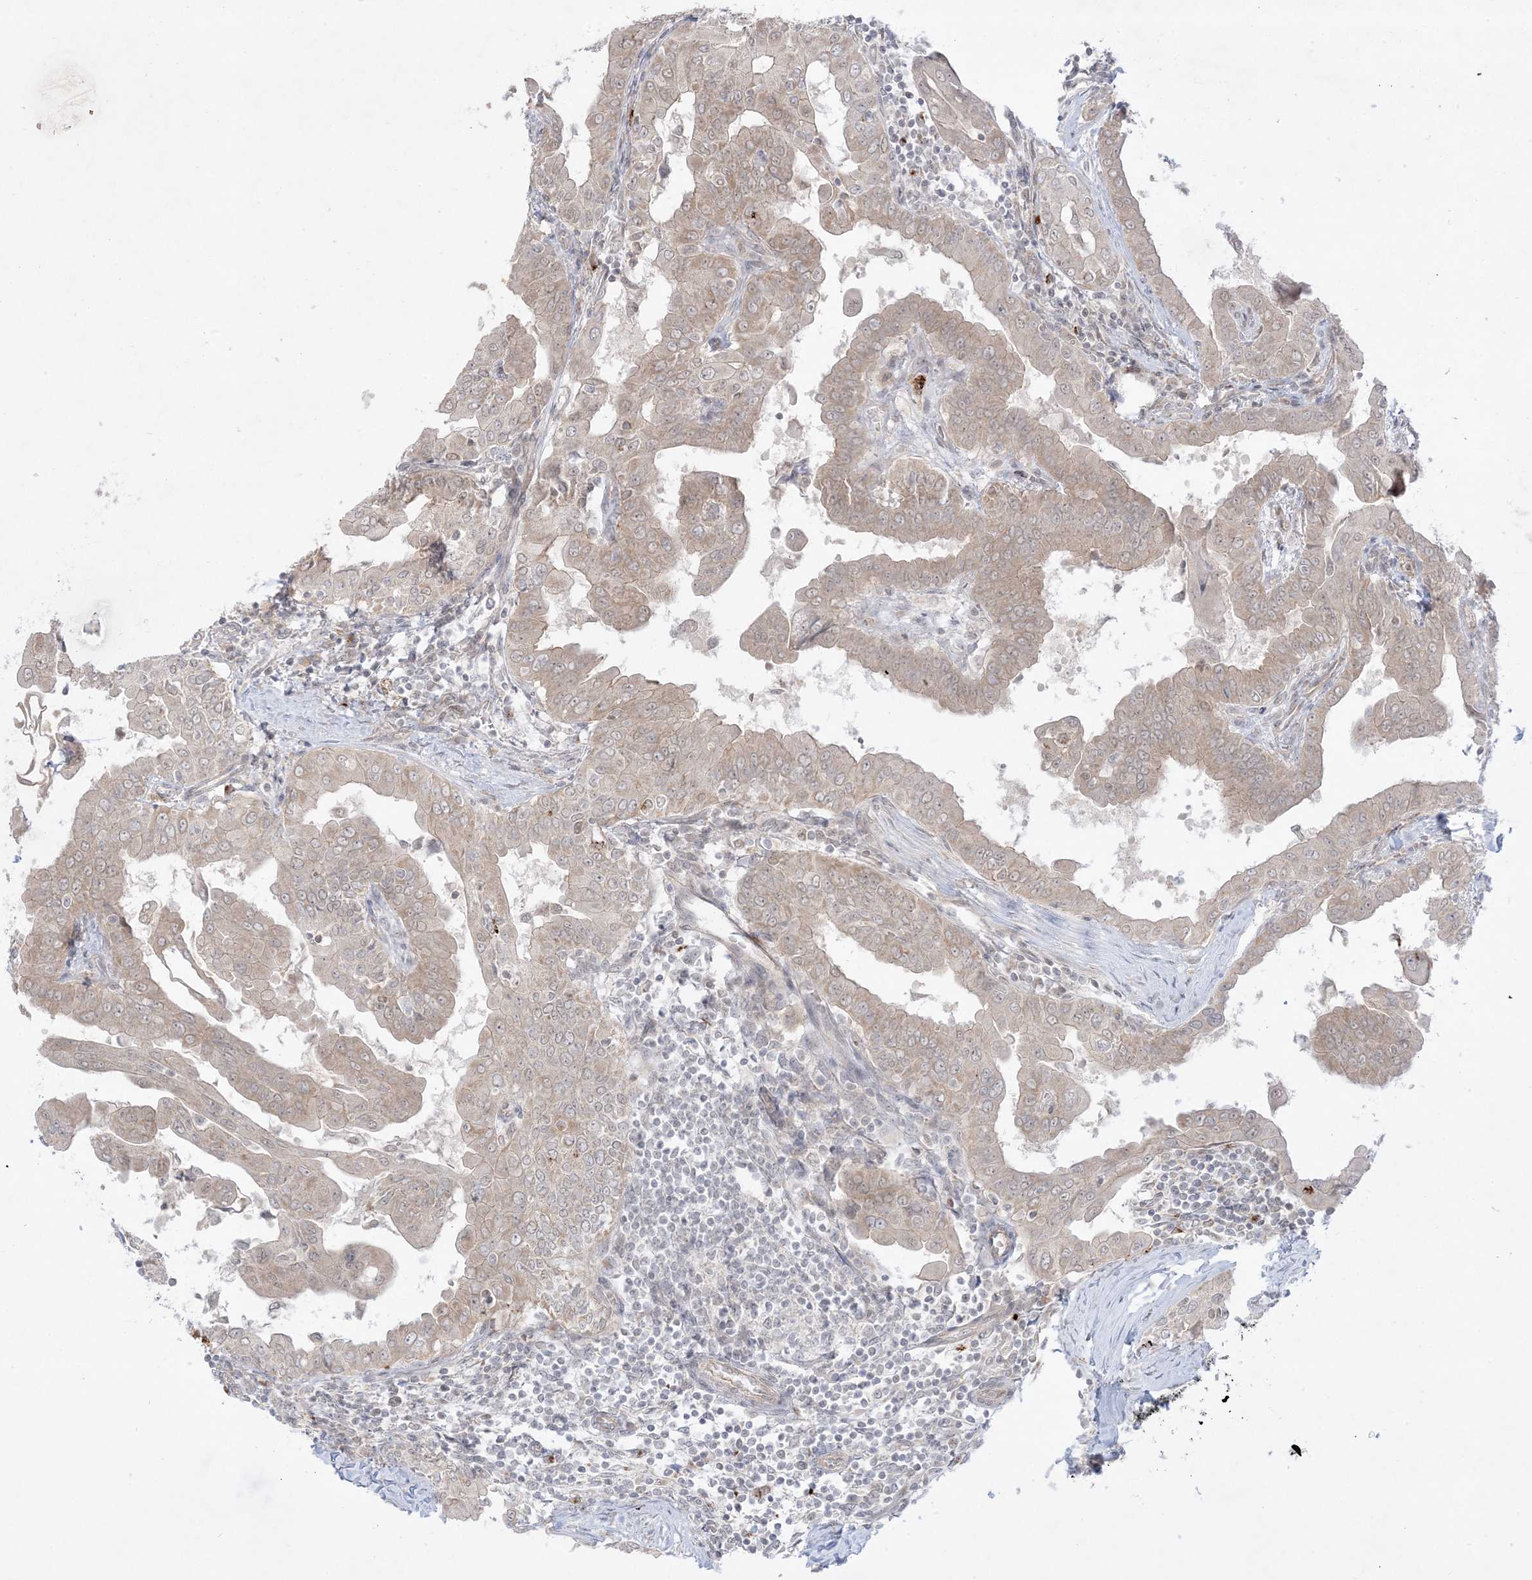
{"staining": {"intensity": "weak", "quantity": ">75%", "location": "cytoplasmic/membranous"}, "tissue": "thyroid cancer", "cell_type": "Tumor cells", "image_type": "cancer", "snomed": [{"axis": "morphology", "description": "Papillary adenocarcinoma, NOS"}, {"axis": "topography", "description": "Thyroid gland"}], "caption": "DAB immunohistochemical staining of thyroid cancer (papillary adenocarcinoma) exhibits weak cytoplasmic/membranous protein staining in approximately >75% of tumor cells.", "gene": "PTK6", "patient": {"sex": "male", "age": 33}}